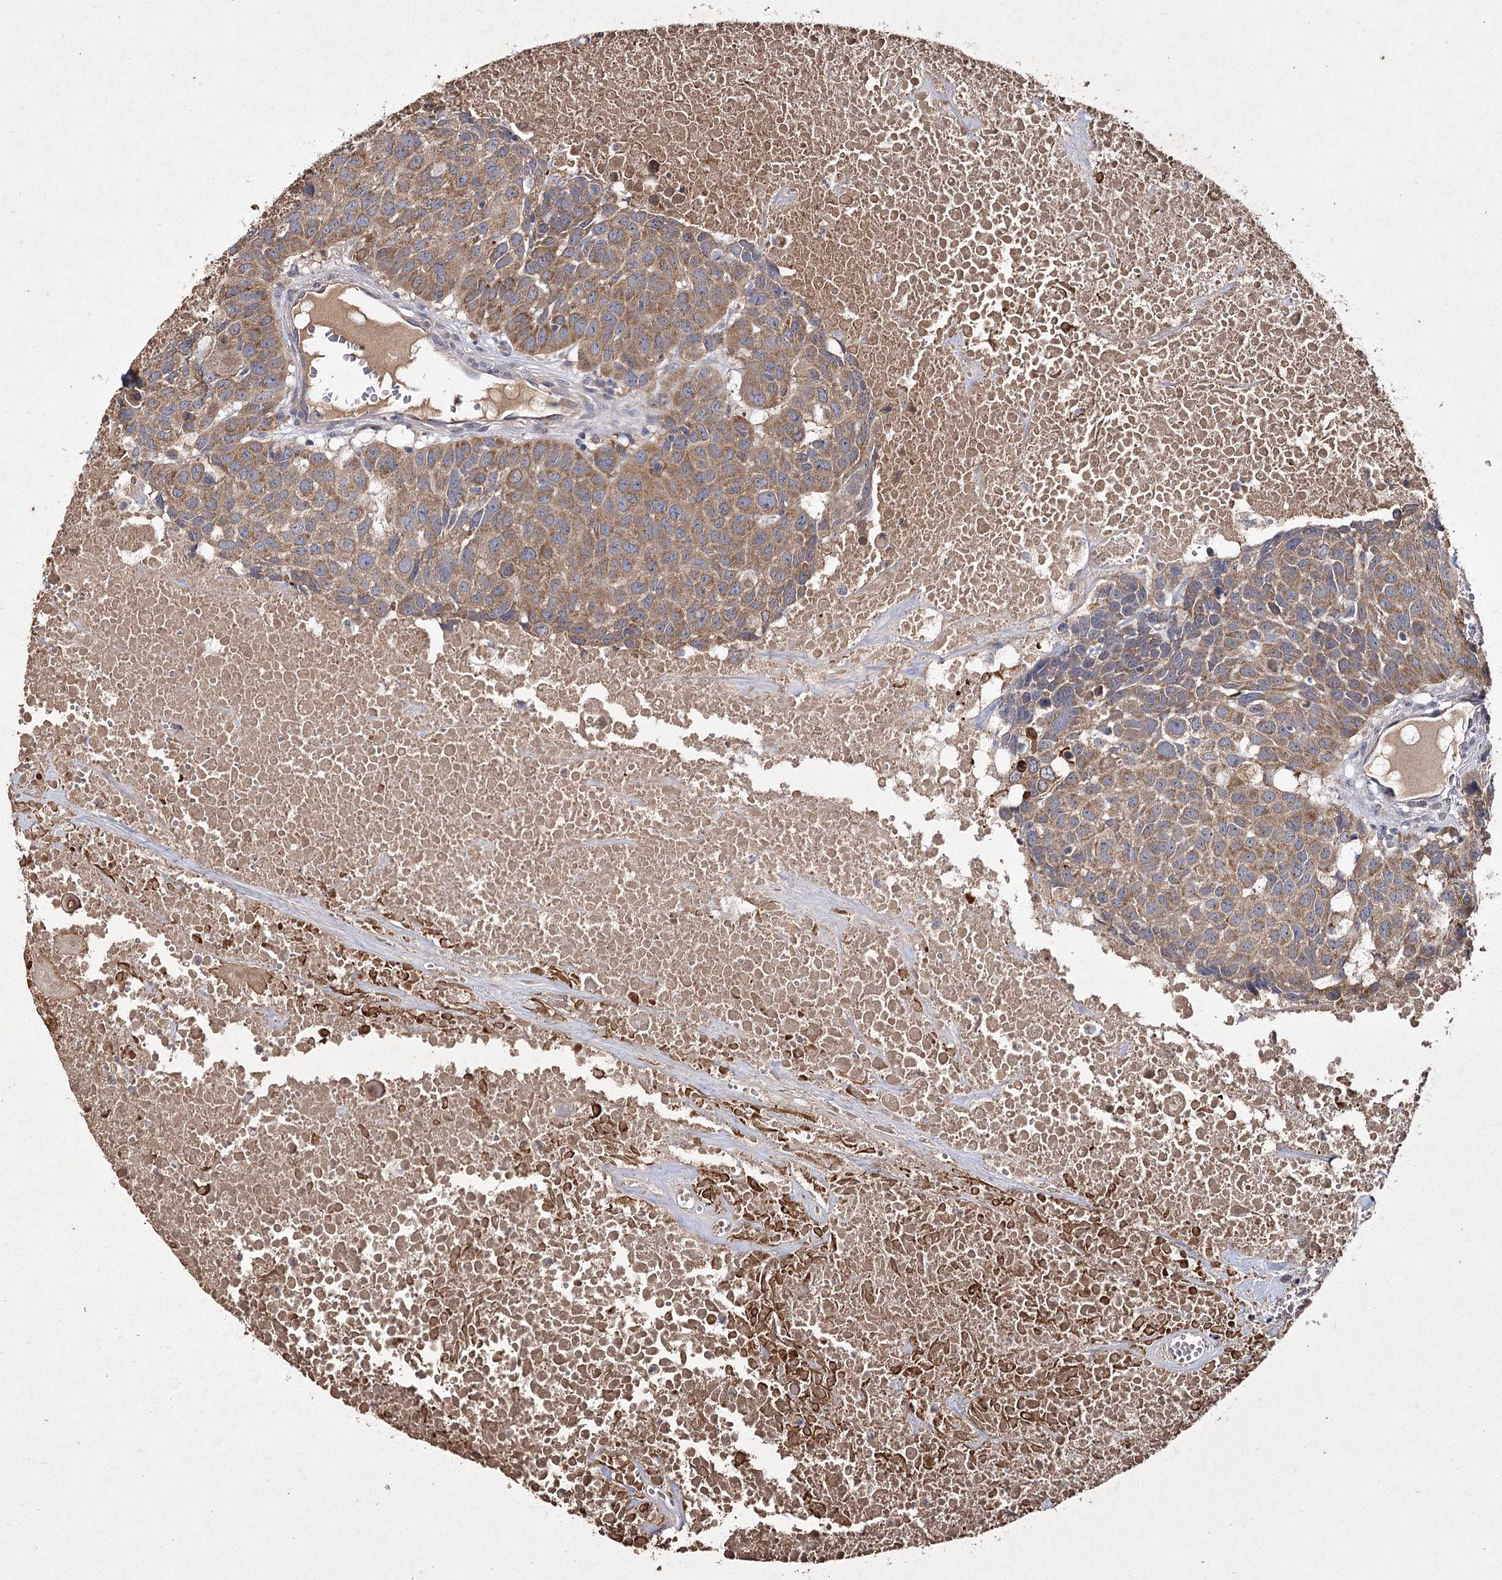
{"staining": {"intensity": "moderate", "quantity": ">75%", "location": "cytoplasmic/membranous"}, "tissue": "head and neck cancer", "cell_type": "Tumor cells", "image_type": "cancer", "snomed": [{"axis": "morphology", "description": "Squamous cell carcinoma, NOS"}, {"axis": "topography", "description": "Head-Neck"}], "caption": "There is medium levels of moderate cytoplasmic/membranous expression in tumor cells of head and neck squamous cell carcinoma, as demonstrated by immunohistochemical staining (brown color).", "gene": "MFN1", "patient": {"sex": "male", "age": 66}}